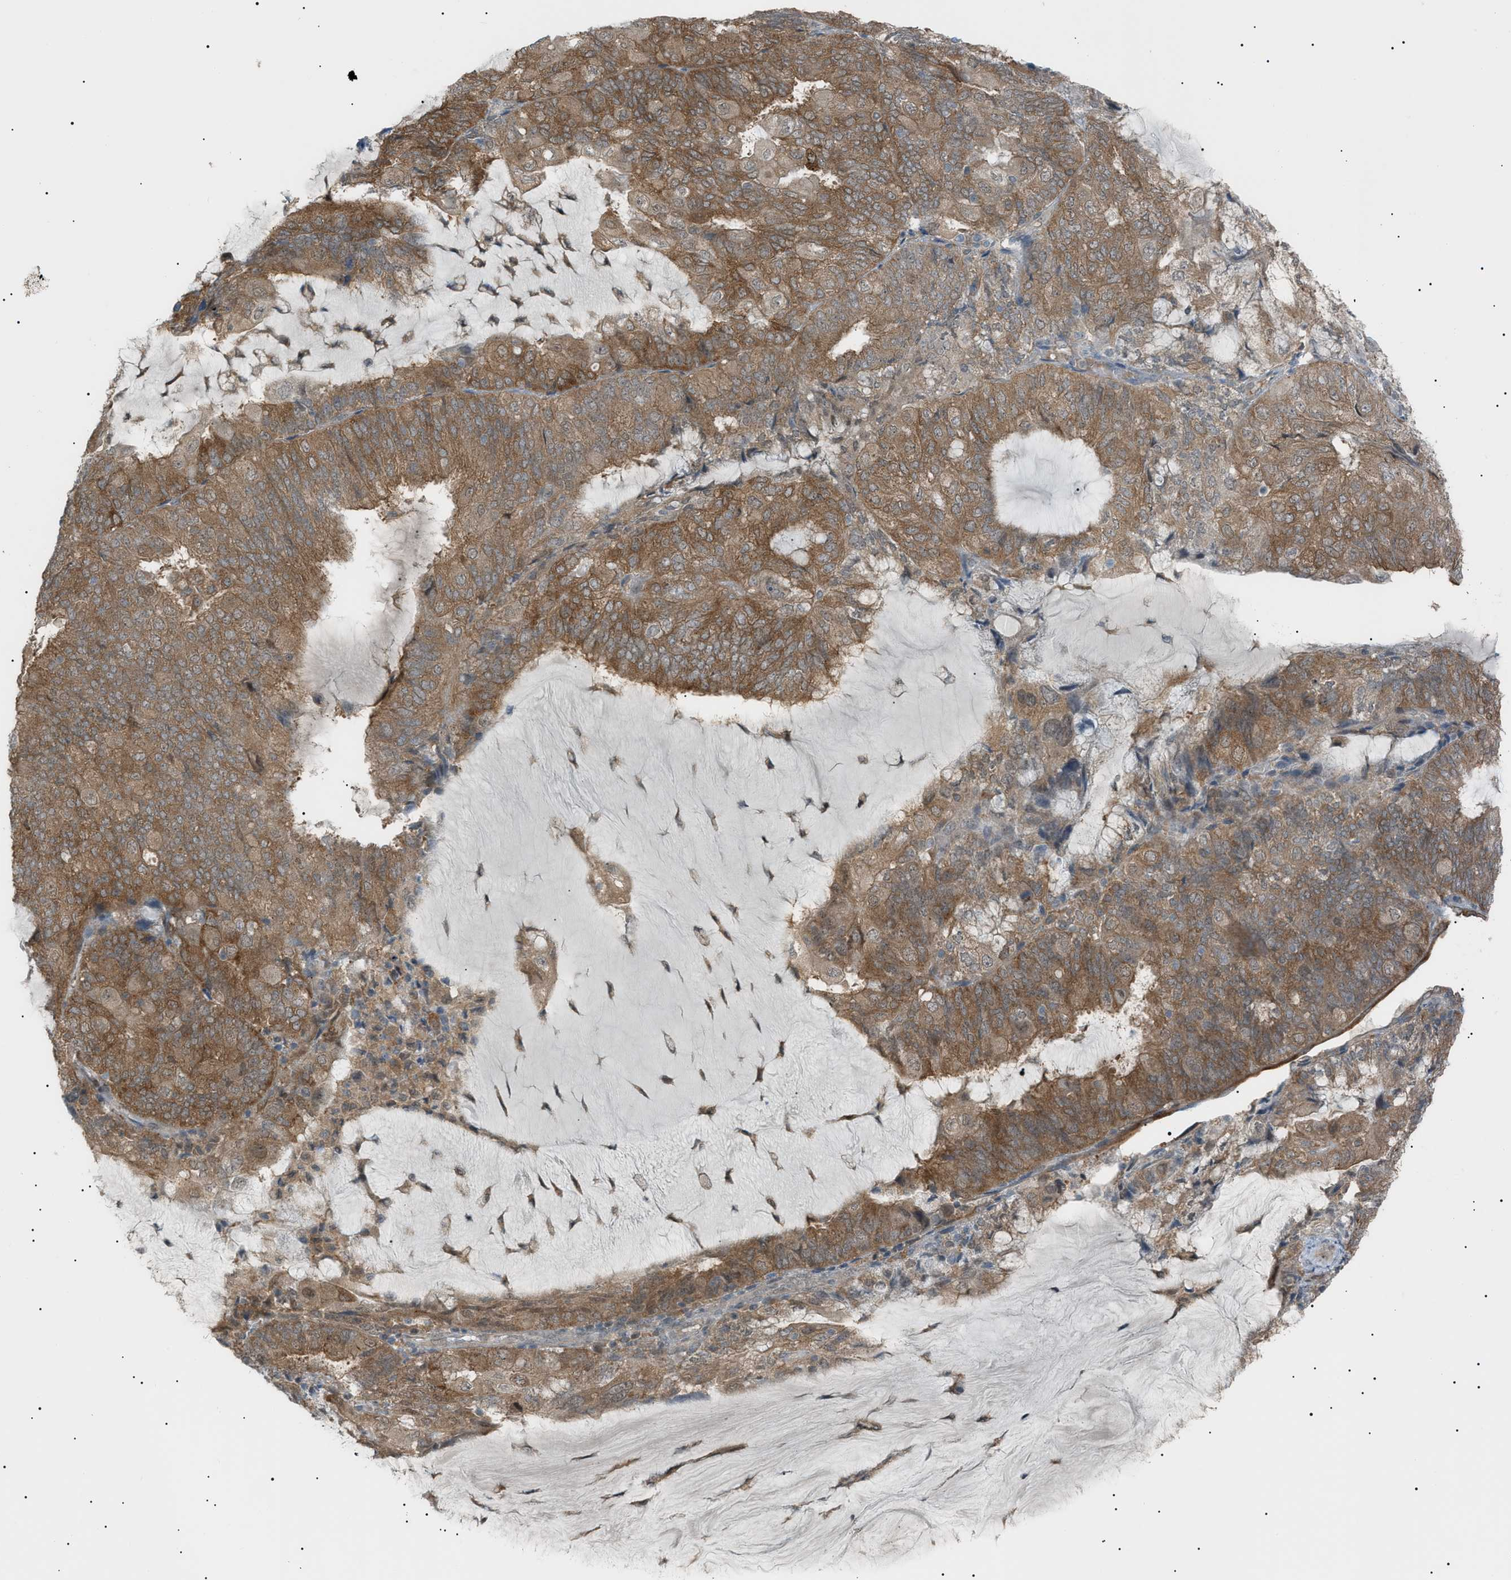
{"staining": {"intensity": "moderate", "quantity": ">75%", "location": "cytoplasmic/membranous"}, "tissue": "endometrial cancer", "cell_type": "Tumor cells", "image_type": "cancer", "snomed": [{"axis": "morphology", "description": "Adenocarcinoma, NOS"}, {"axis": "topography", "description": "Endometrium"}], "caption": "Adenocarcinoma (endometrial) stained with IHC shows moderate cytoplasmic/membranous positivity in approximately >75% of tumor cells.", "gene": "LPIN2", "patient": {"sex": "female", "age": 81}}